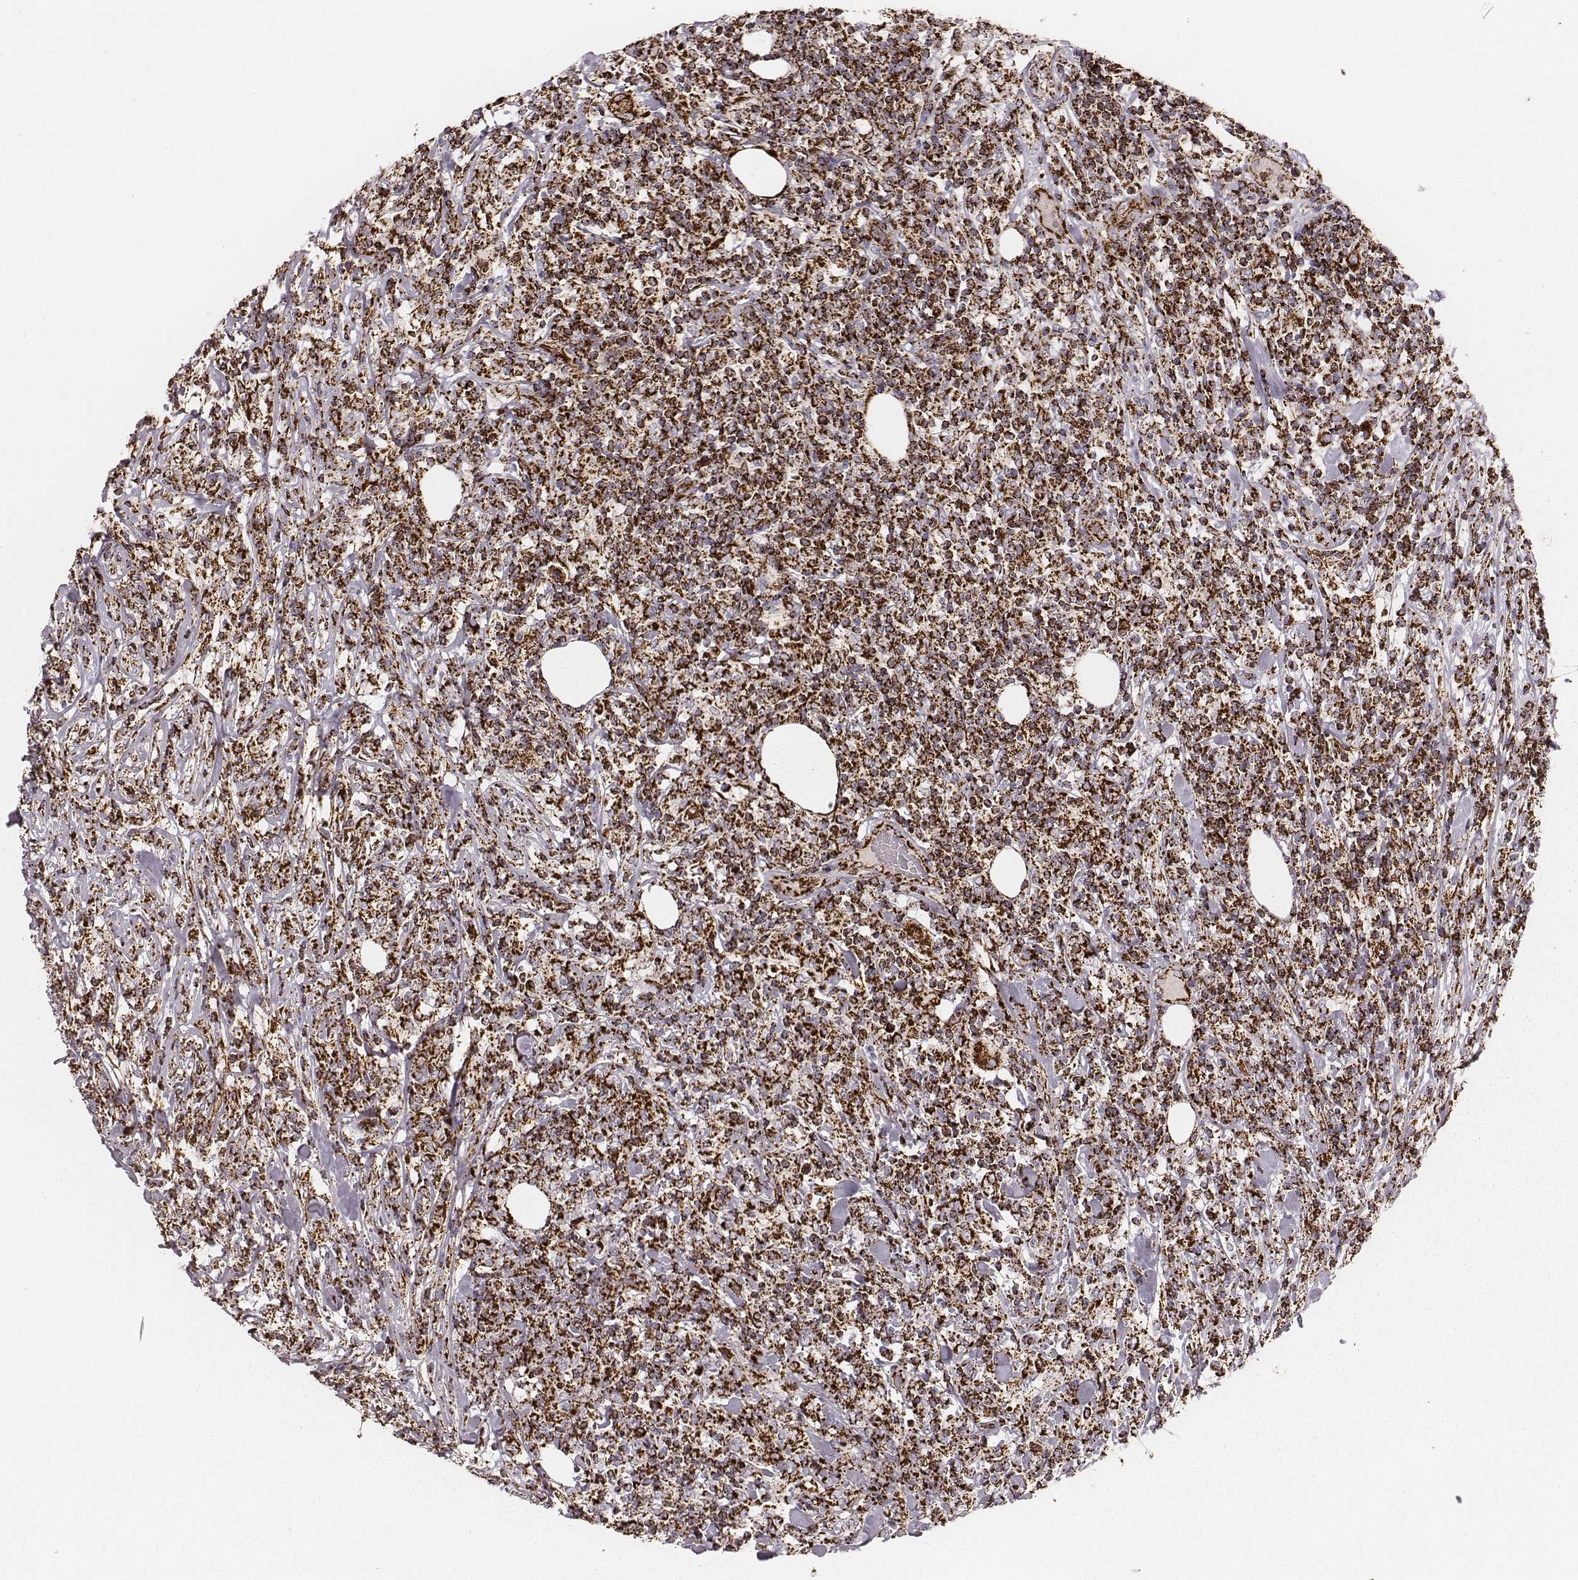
{"staining": {"intensity": "strong", "quantity": ">75%", "location": "cytoplasmic/membranous"}, "tissue": "lymphoma", "cell_type": "Tumor cells", "image_type": "cancer", "snomed": [{"axis": "morphology", "description": "Malignant lymphoma, non-Hodgkin's type, High grade"}, {"axis": "topography", "description": "Lymph node"}], "caption": "There is high levels of strong cytoplasmic/membranous expression in tumor cells of malignant lymphoma, non-Hodgkin's type (high-grade), as demonstrated by immunohistochemical staining (brown color).", "gene": "TUFM", "patient": {"sex": "female", "age": 84}}